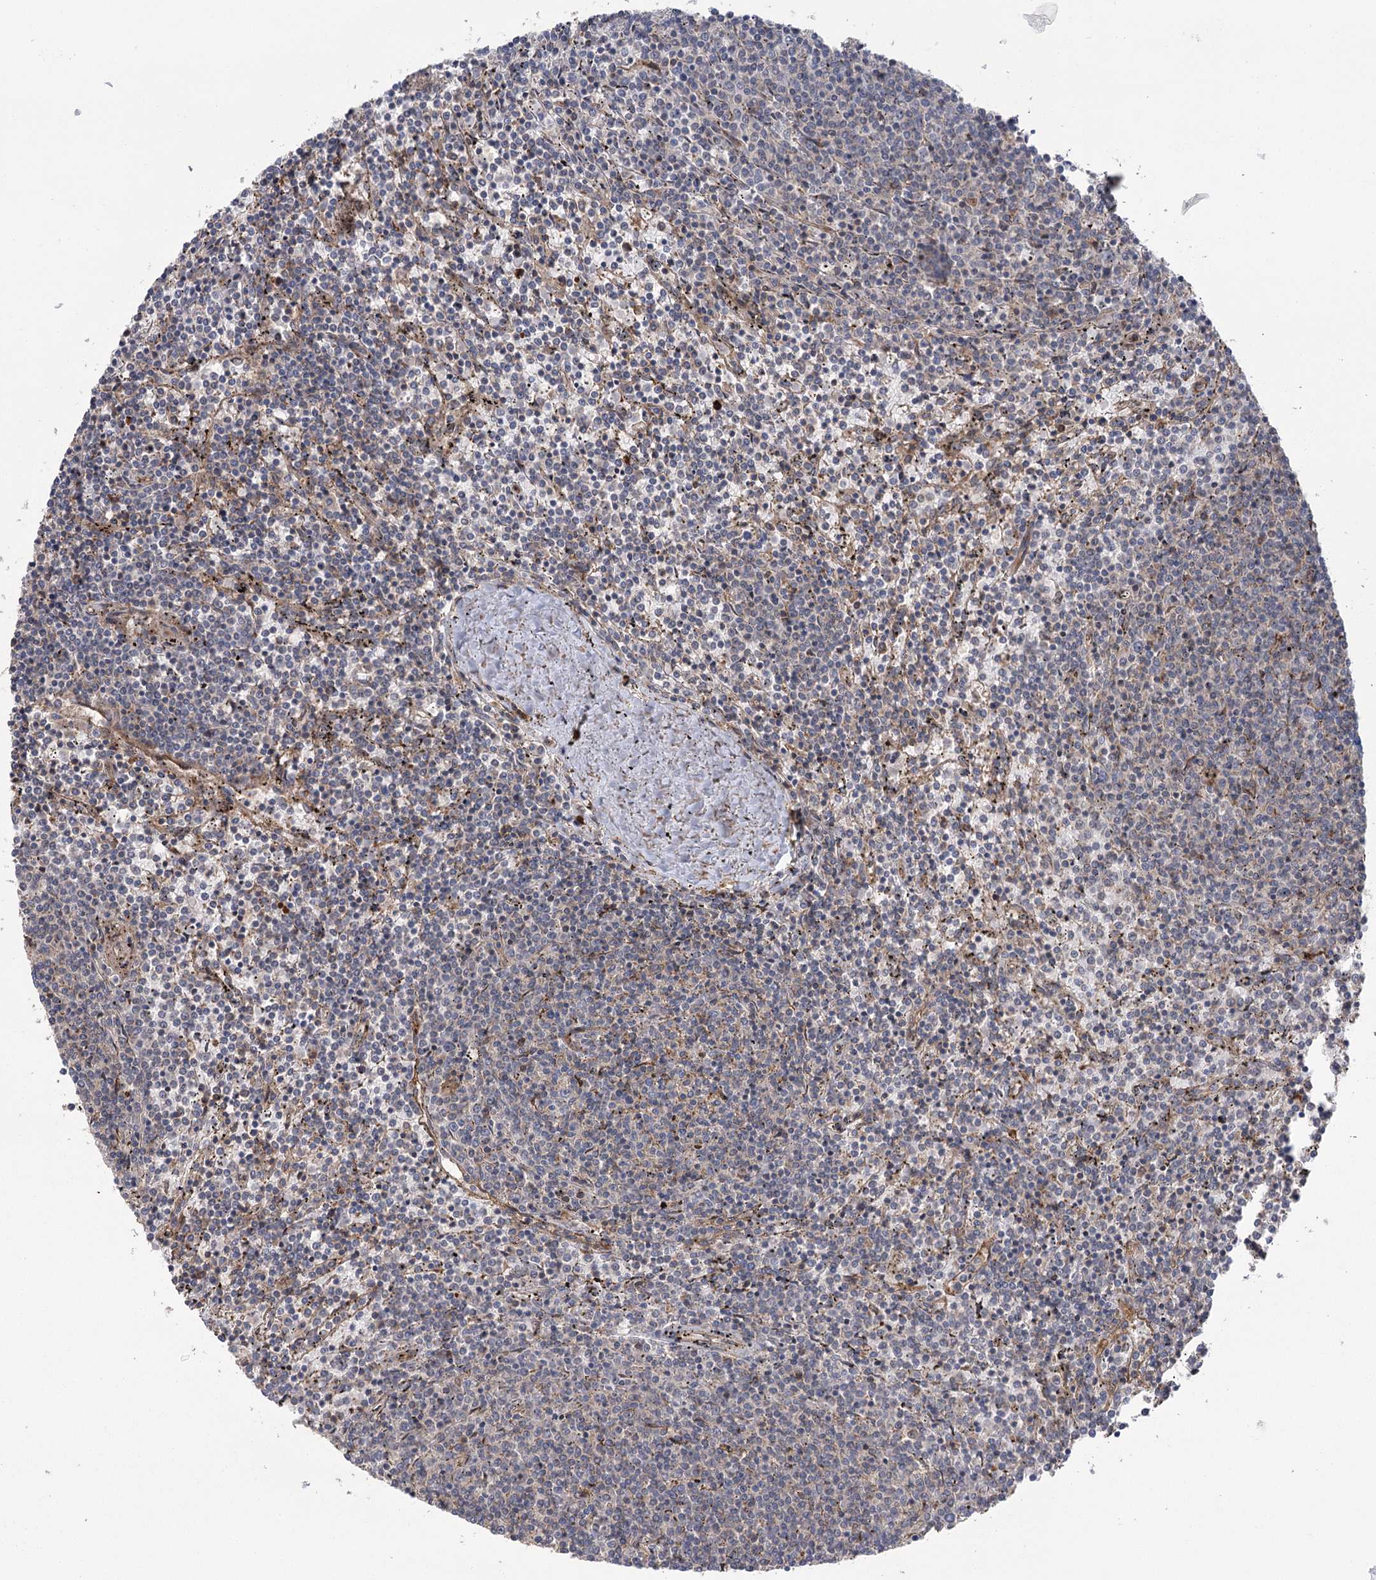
{"staining": {"intensity": "negative", "quantity": "none", "location": "none"}, "tissue": "lymphoma", "cell_type": "Tumor cells", "image_type": "cancer", "snomed": [{"axis": "morphology", "description": "Malignant lymphoma, non-Hodgkin's type, Low grade"}, {"axis": "topography", "description": "Spleen"}], "caption": "High magnification brightfield microscopy of low-grade malignant lymphoma, non-Hodgkin's type stained with DAB (brown) and counterstained with hematoxylin (blue): tumor cells show no significant expression.", "gene": "KCNN2", "patient": {"sex": "female", "age": 50}}